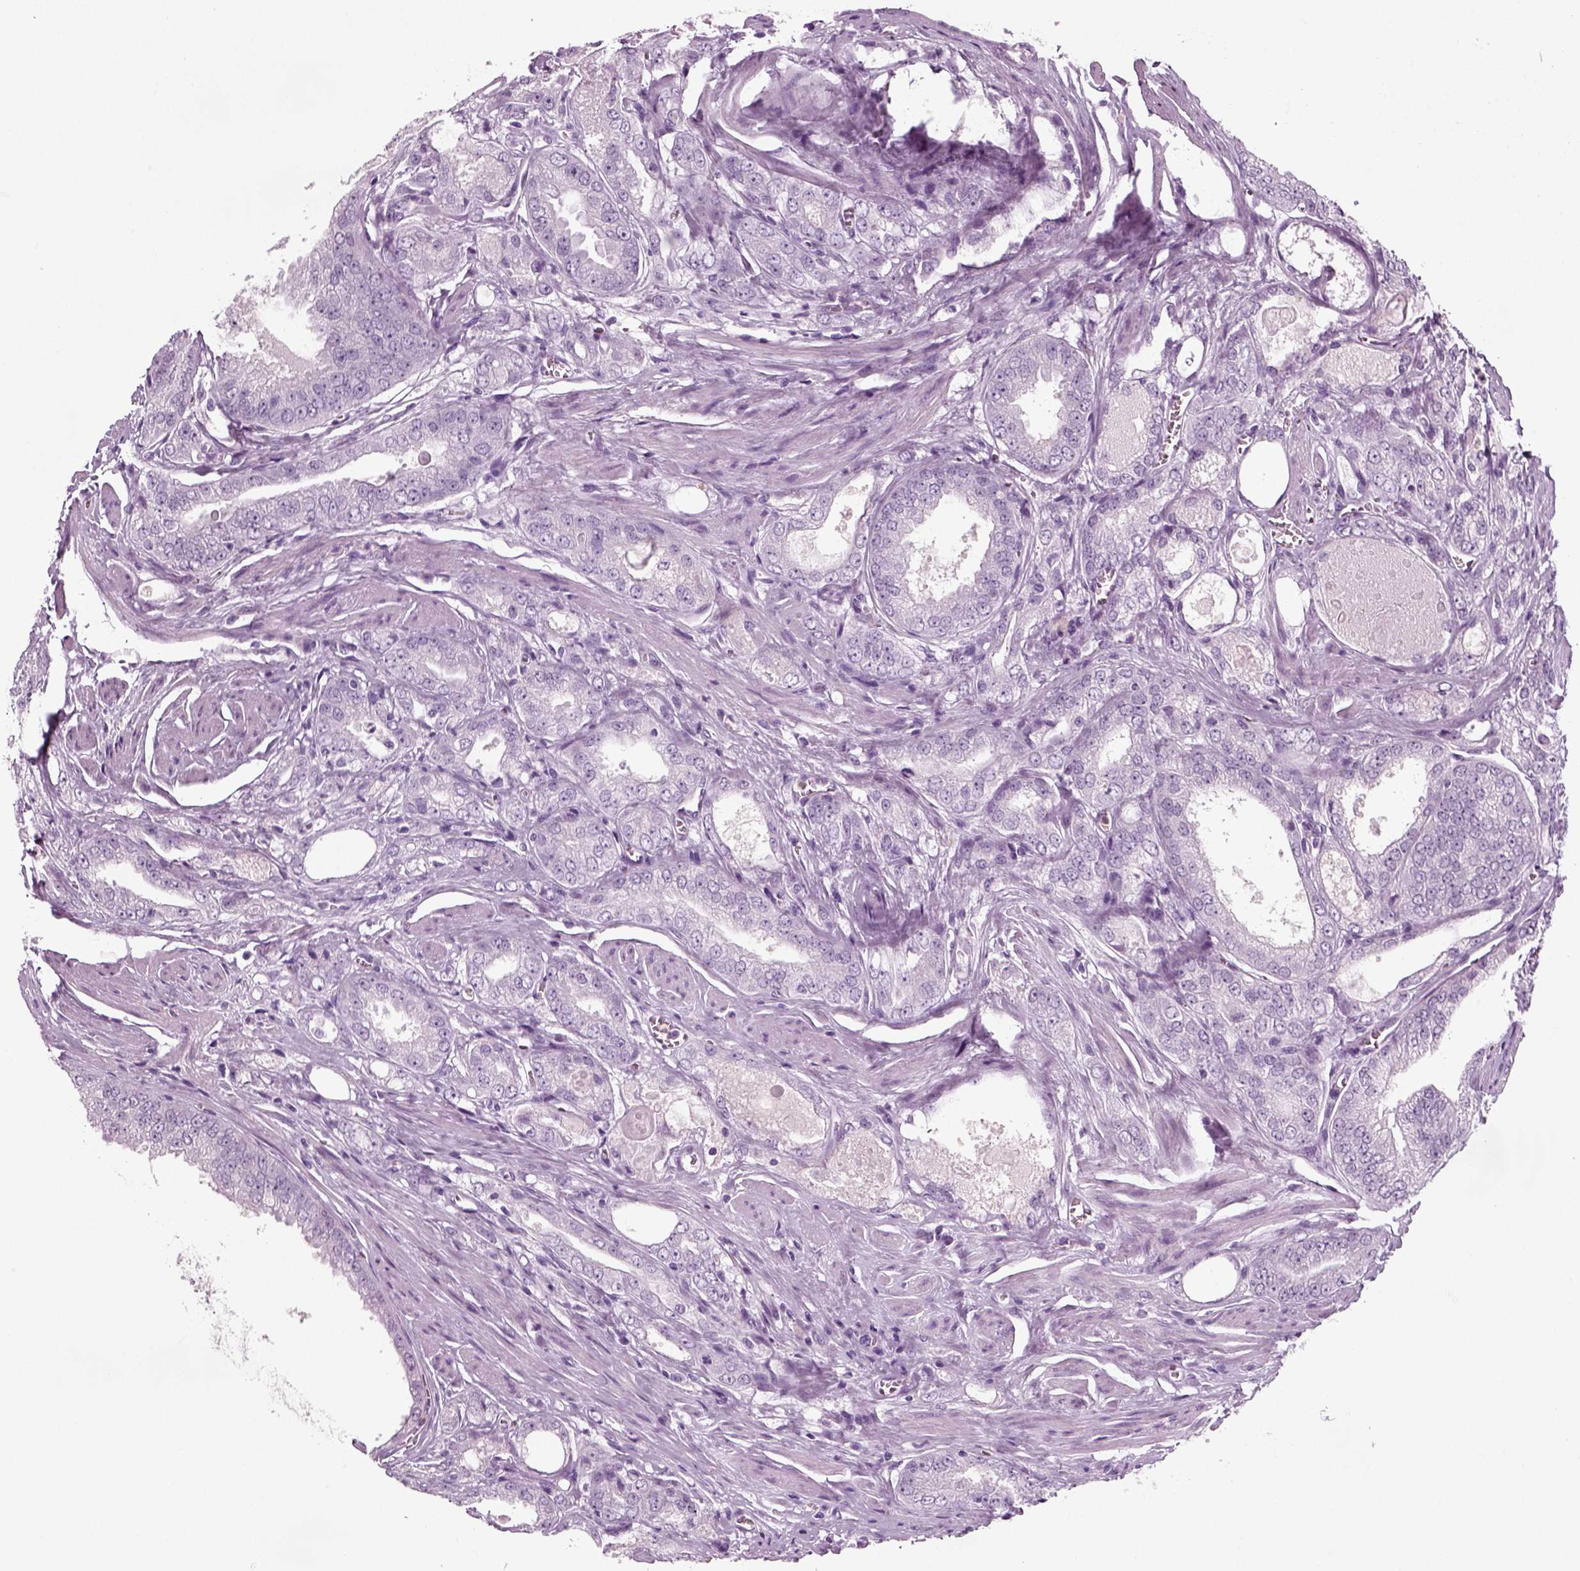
{"staining": {"intensity": "negative", "quantity": "none", "location": "none"}, "tissue": "prostate cancer", "cell_type": "Tumor cells", "image_type": "cancer", "snomed": [{"axis": "morphology", "description": "Adenocarcinoma, NOS"}, {"axis": "morphology", "description": "Adenocarcinoma, High grade"}, {"axis": "topography", "description": "Prostate"}], "caption": "A micrograph of human high-grade adenocarcinoma (prostate) is negative for staining in tumor cells.", "gene": "CRABP1", "patient": {"sex": "male", "age": 70}}